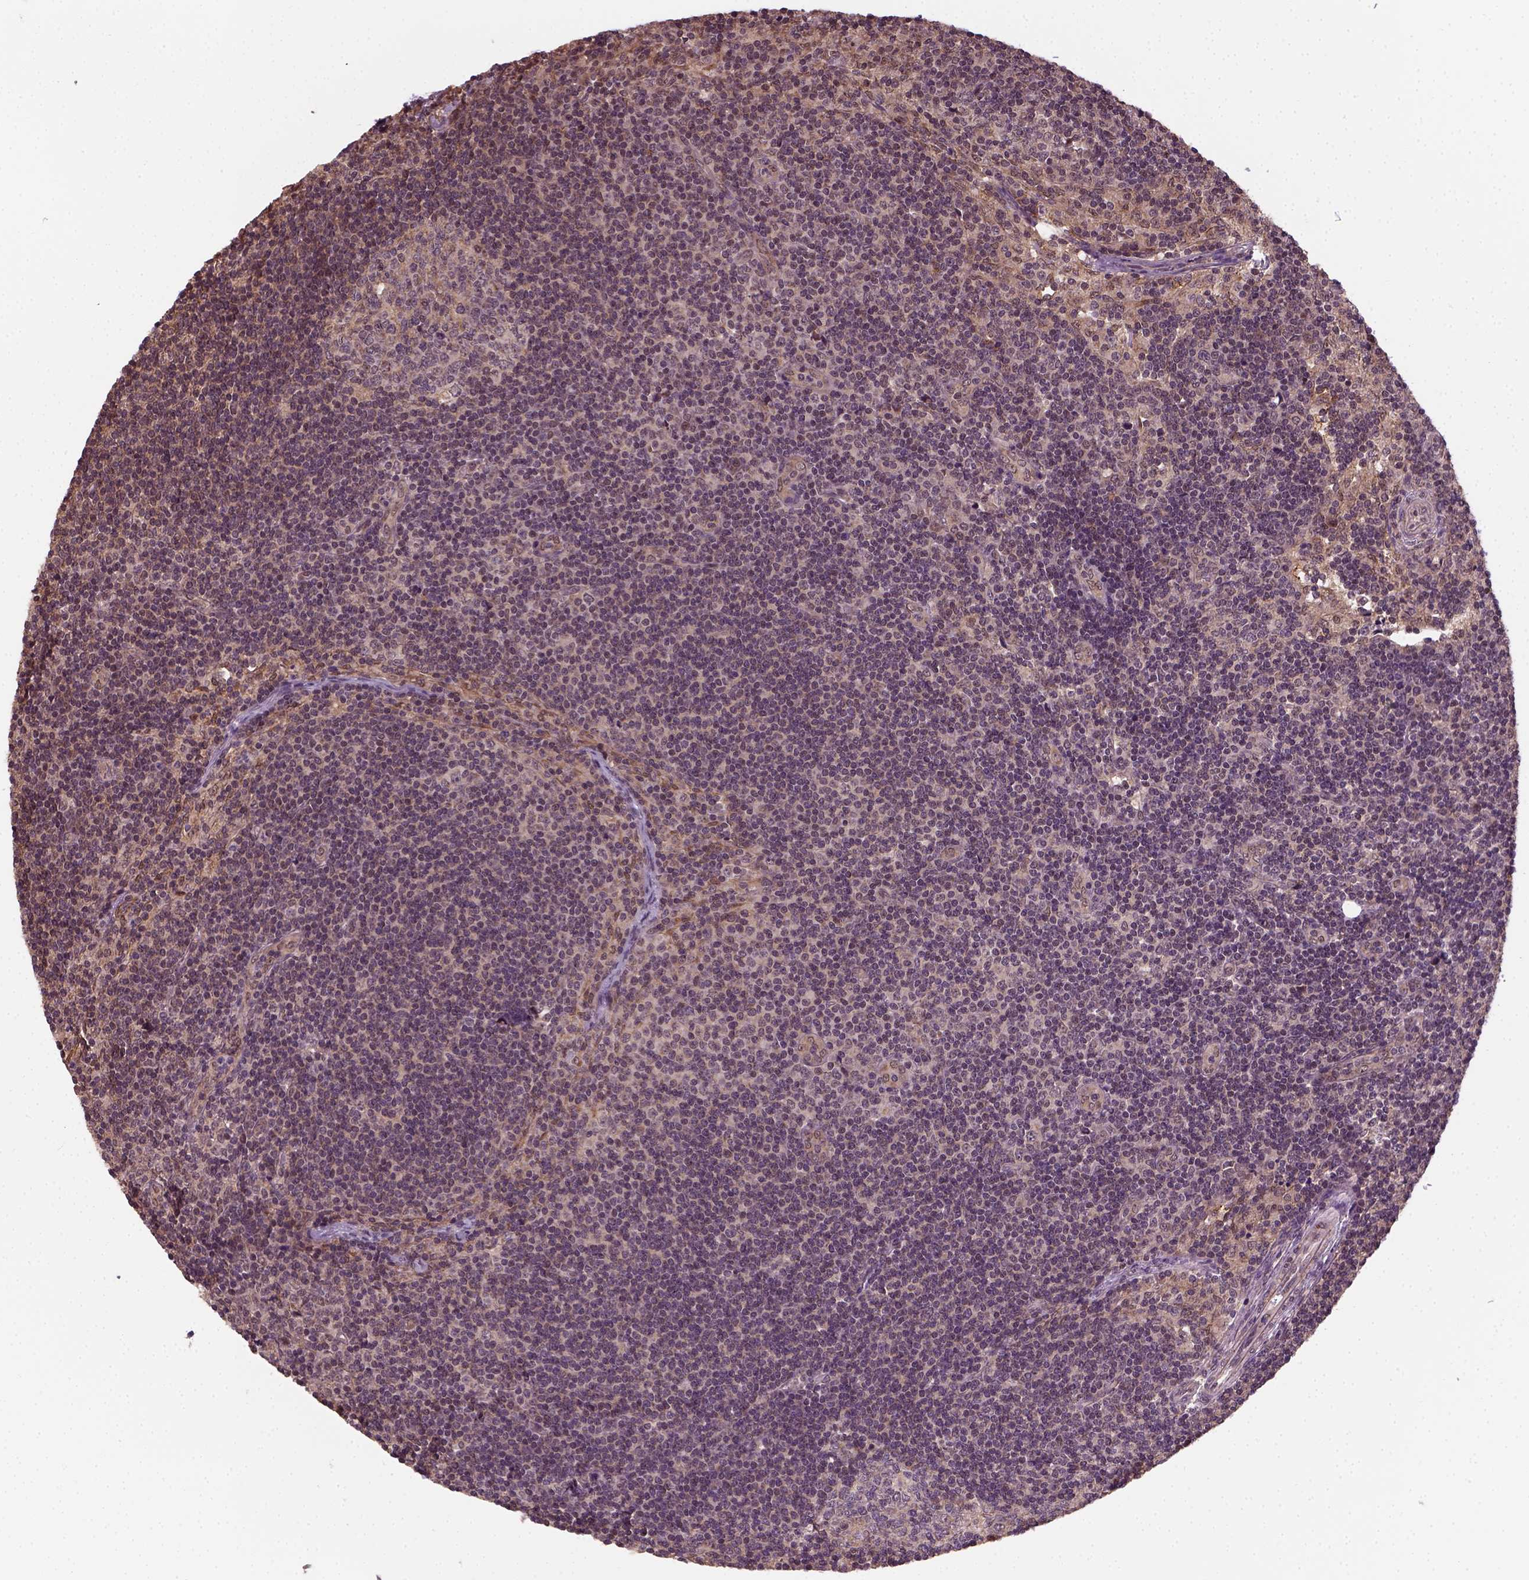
{"staining": {"intensity": "moderate", "quantity": "25%-75%", "location": "cytoplasmic/membranous"}, "tissue": "lymph node", "cell_type": "Germinal center cells", "image_type": "normal", "snomed": [{"axis": "morphology", "description": "Normal tissue, NOS"}, {"axis": "topography", "description": "Lymph node"}], "caption": "High-power microscopy captured an immunohistochemistry image of normal lymph node, revealing moderate cytoplasmic/membranous staining in approximately 25%-75% of germinal center cells. The staining was performed using DAB (3,3'-diaminobenzidine), with brown indicating positive protein expression. Nuclei are stained blue with hematoxylin.", "gene": "NUDT9", "patient": {"sex": "female", "age": 41}}